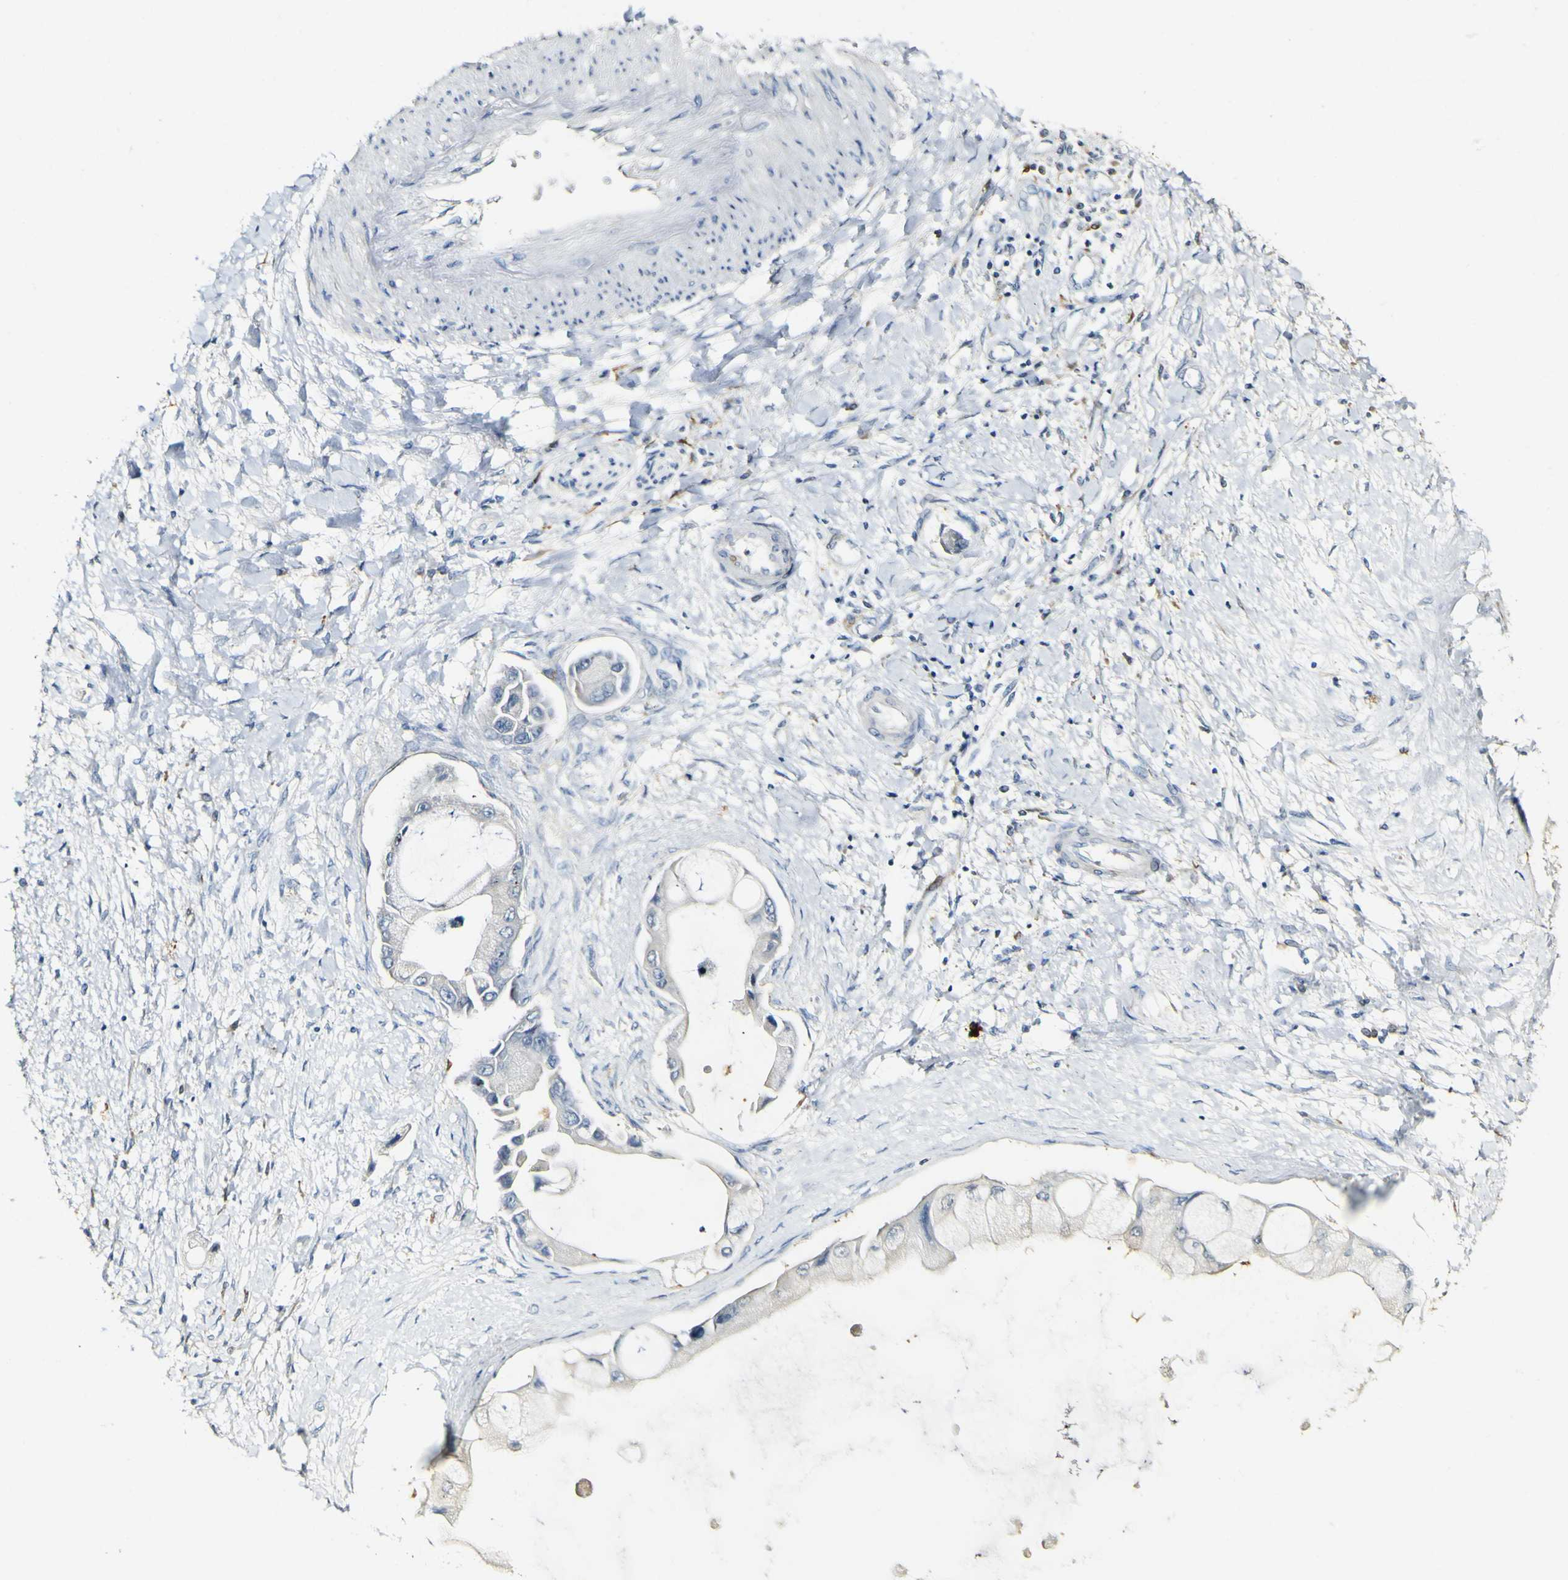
{"staining": {"intensity": "negative", "quantity": "none", "location": "none"}, "tissue": "liver cancer", "cell_type": "Tumor cells", "image_type": "cancer", "snomed": [{"axis": "morphology", "description": "Cholangiocarcinoma"}, {"axis": "topography", "description": "Liver"}], "caption": "IHC of liver cancer exhibits no staining in tumor cells.", "gene": "FMO3", "patient": {"sex": "male", "age": 50}}